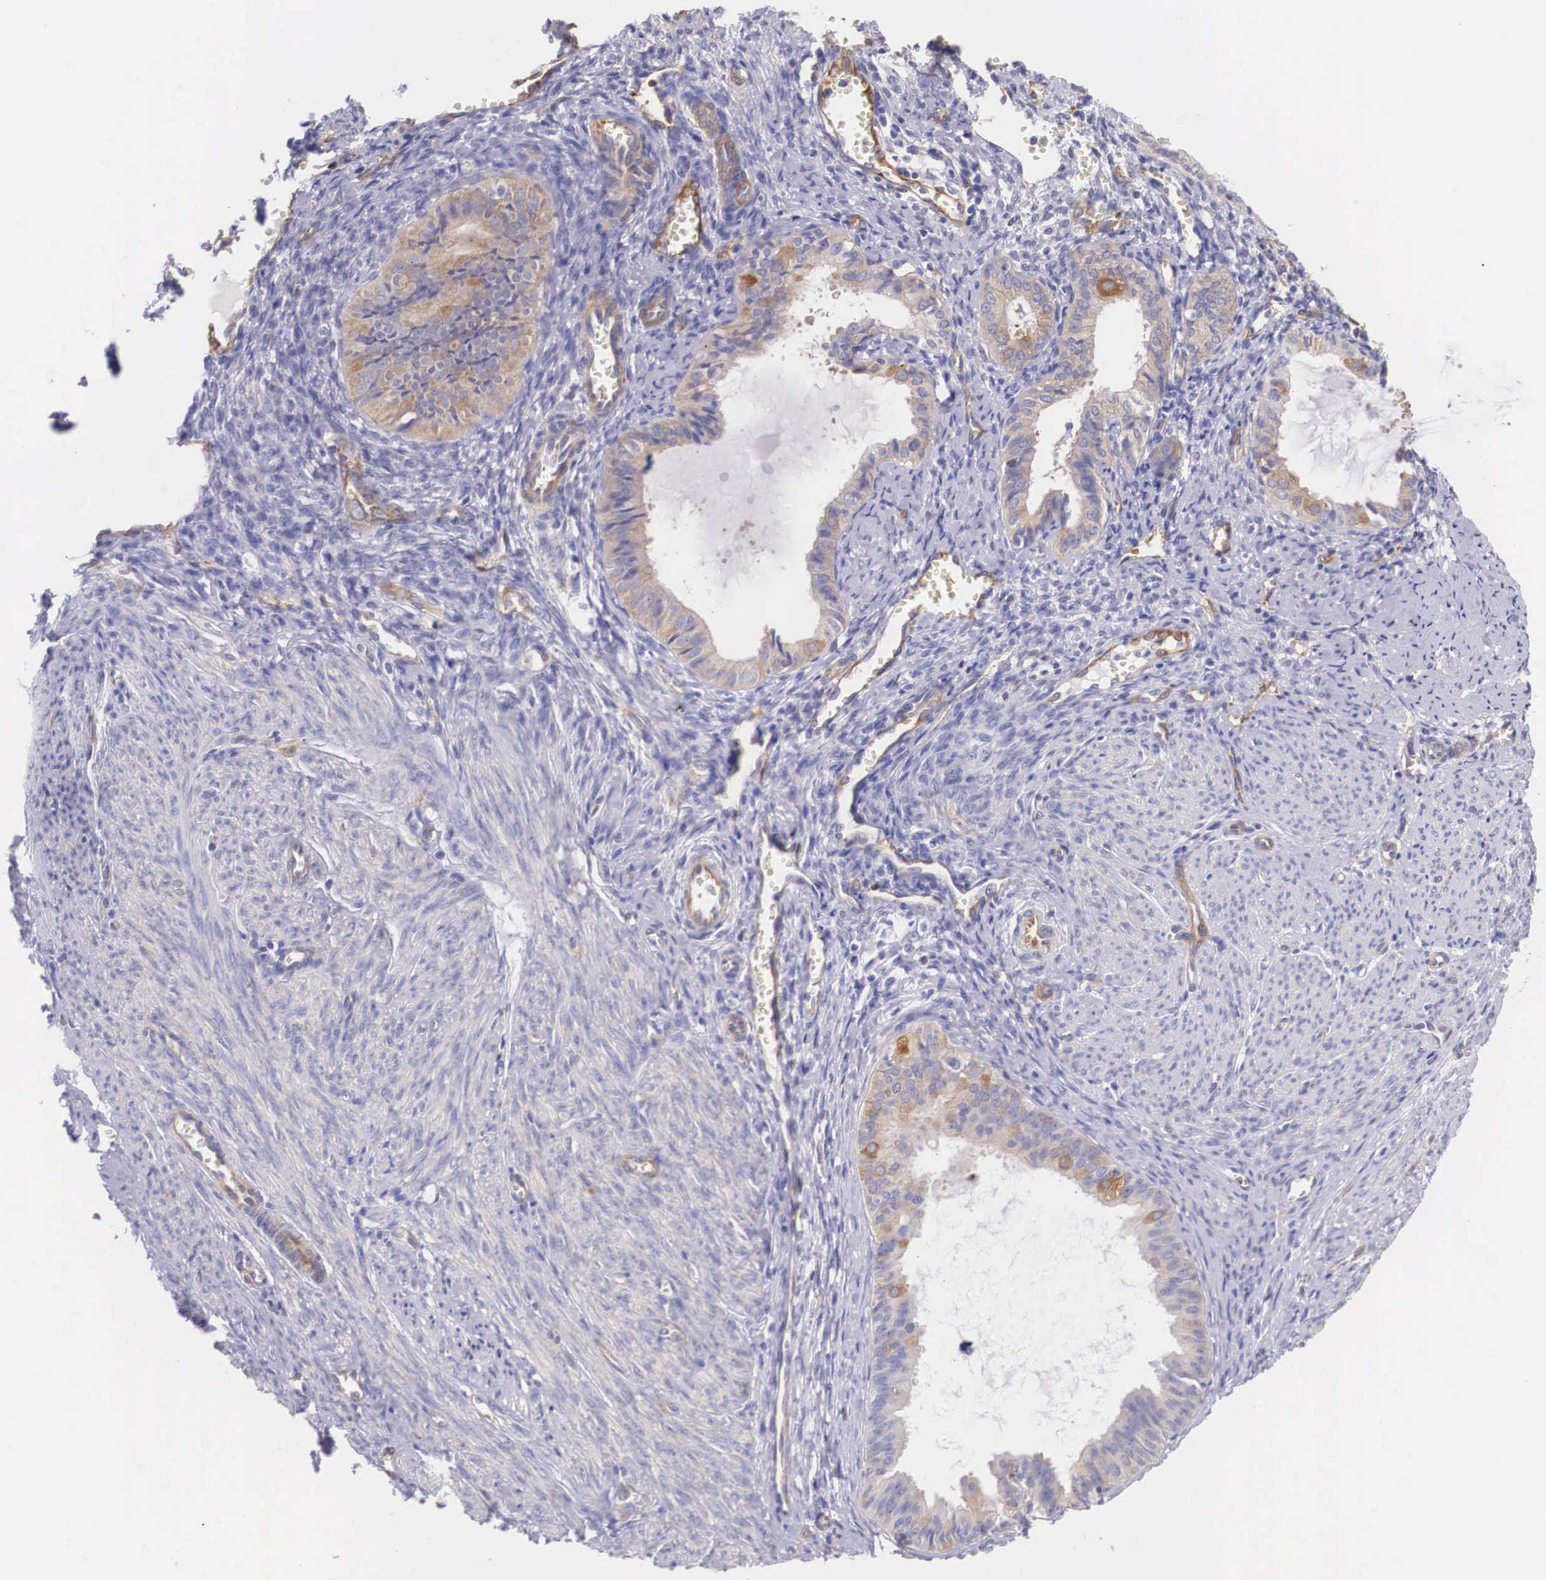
{"staining": {"intensity": "moderate", "quantity": "25%-75%", "location": "cytoplasmic/membranous"}, "tissue": "endometrial cancer", "cell_type": "Tumor cells", "image_type": "cancer", "snomed": [{"axis": "morphology", "description": "Adenocarcinoma, NOS"}, {"axis": "topography", "description": "Endometrium"}], "caption": "IHC of endometrial adenocarcinoma exhibits medium levels of moderate cytoplasmic/membranous staining in about 25%-75% of tumor cells. (DAB (3,3'-diaminobenzidine) IHC with brightfield microscopy, high magnification).", "gene": "BCAR1", "patient": {"sex": "female", "age": 75}}